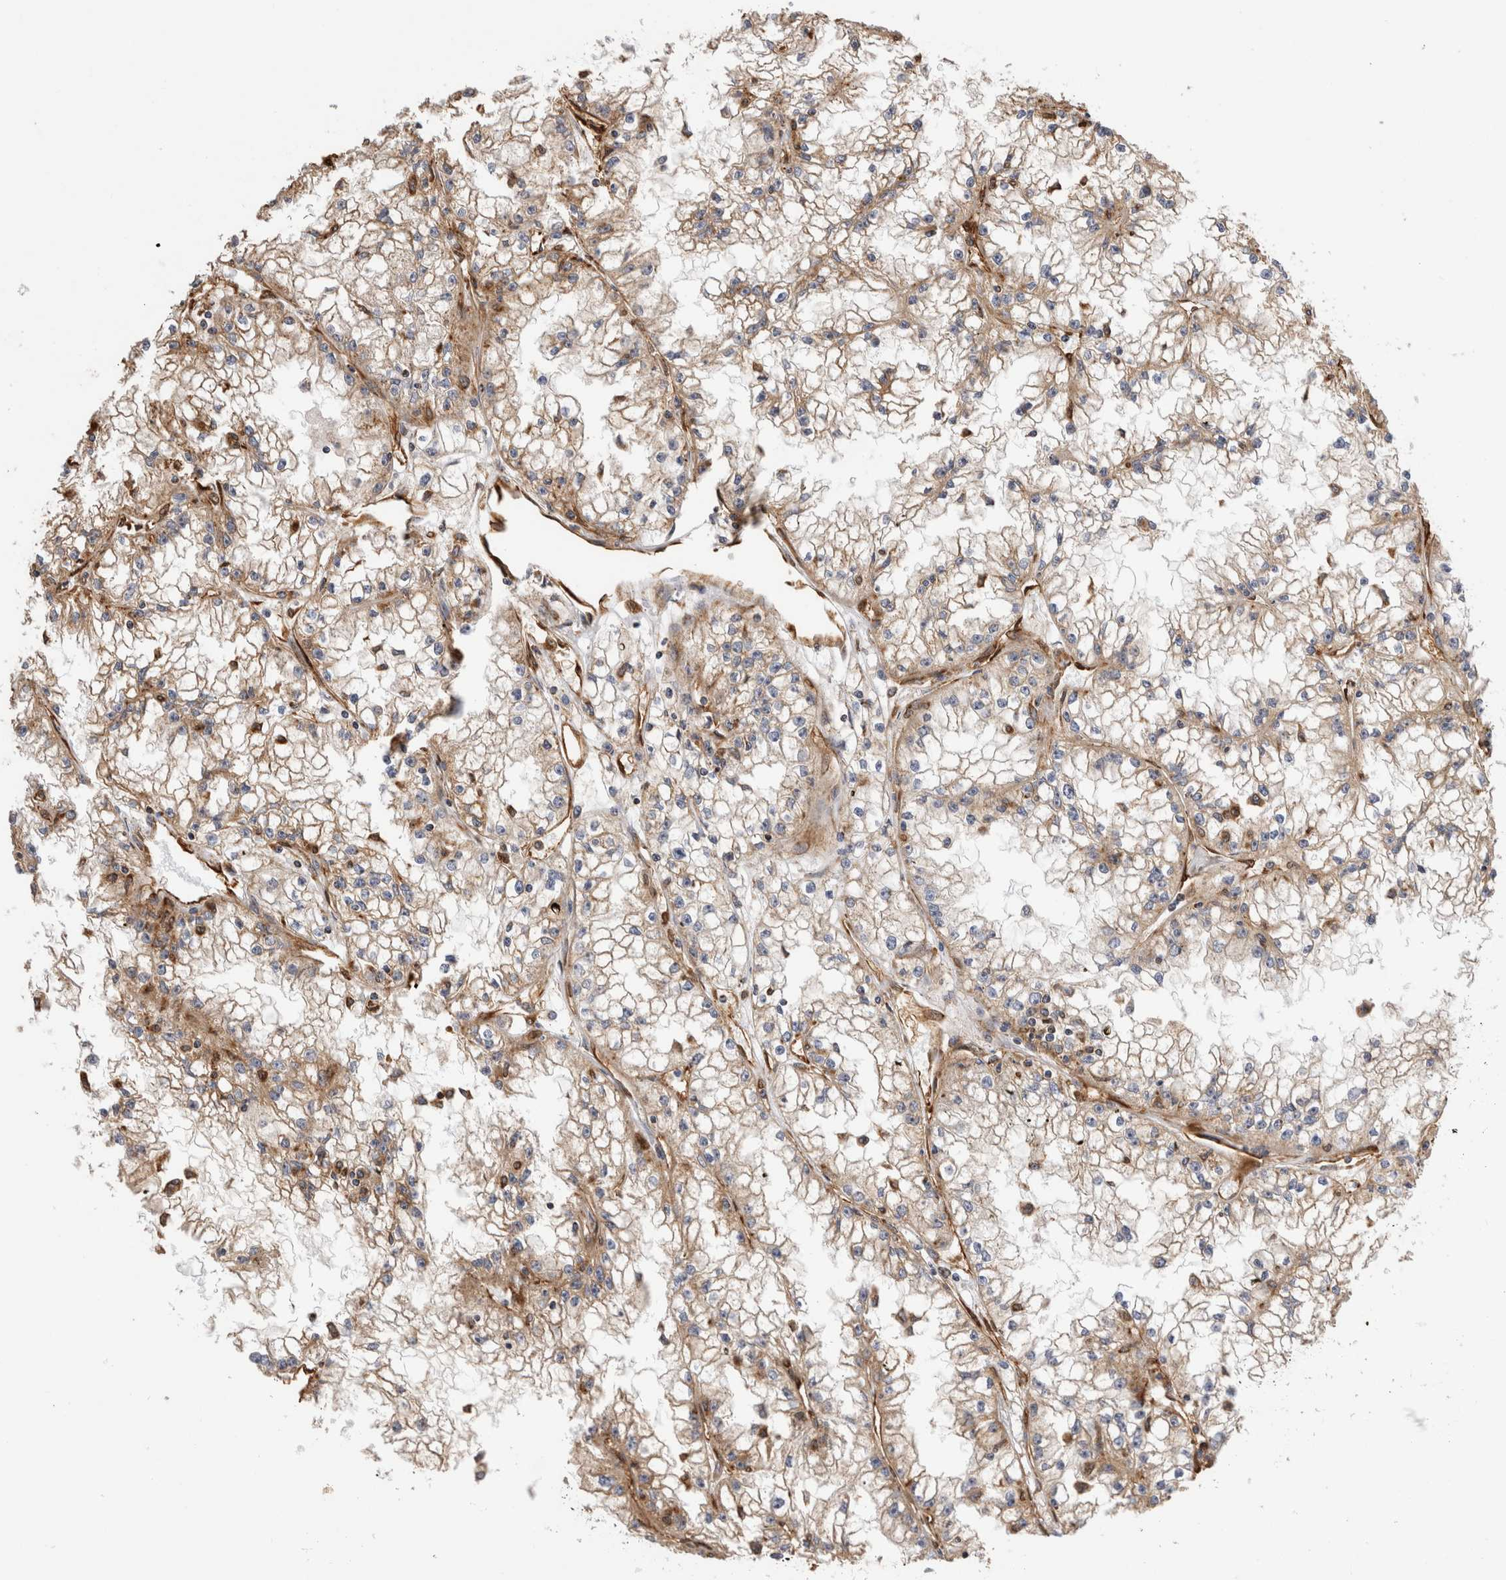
{"staining": {"intensity": "moderate", "quantity": "<25%", "location": "cytoplasmic/membranous"}, "tissue": "renal cancer", "cell_type": "Tumor cells", "image_type": "cancer", "snomed": [{"axis": "morphology", "description": "Adenocarcinoma, NOS"}, {"axis": "topography", "description": "Kidney"}], "caption": "Immunohistochemistry (IHC) histopathology image of renal cancer stained for a protein (brown), which shows low levels of moderate cytoplasmic/membranous positivity in about <25% of tumor cells.", "gene": "ZNF397", "patient": {"sex": "male", "age": 56}}